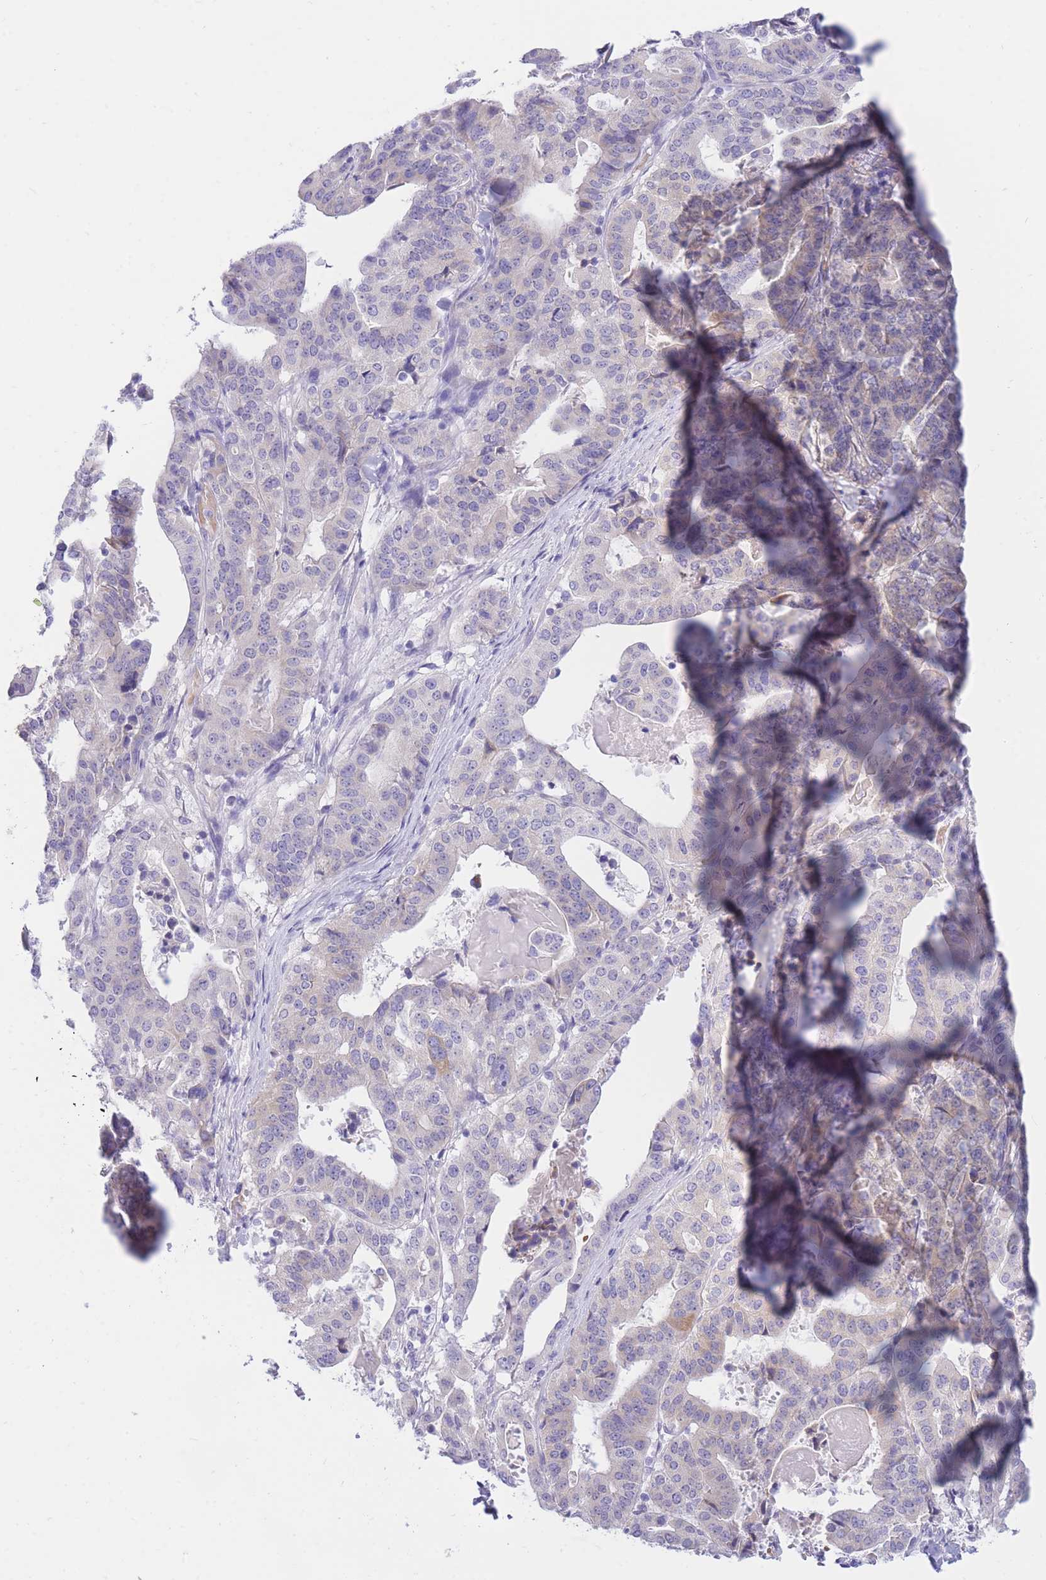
{"staining": {"intensity": "negative", "quantity": "none", "location": "none"}, "tissue": "stomach cancer", "cell_type": "Tumor cells", "image_type": "cancer", "snomed": [{"axis": "morphology", "description": "Adenocarcinoma, NOS"}, {"axis": "topography", "description": "Stomach"}], "caption": "DAB (3,3'-diaminobenzidine) immunohistochemical staining of human stomach cancer (adenocarcinoma) reveals no significant staining in tumor cells.", "gene": "SSUH2", "patient": {"sex": "male", "age": 48}}